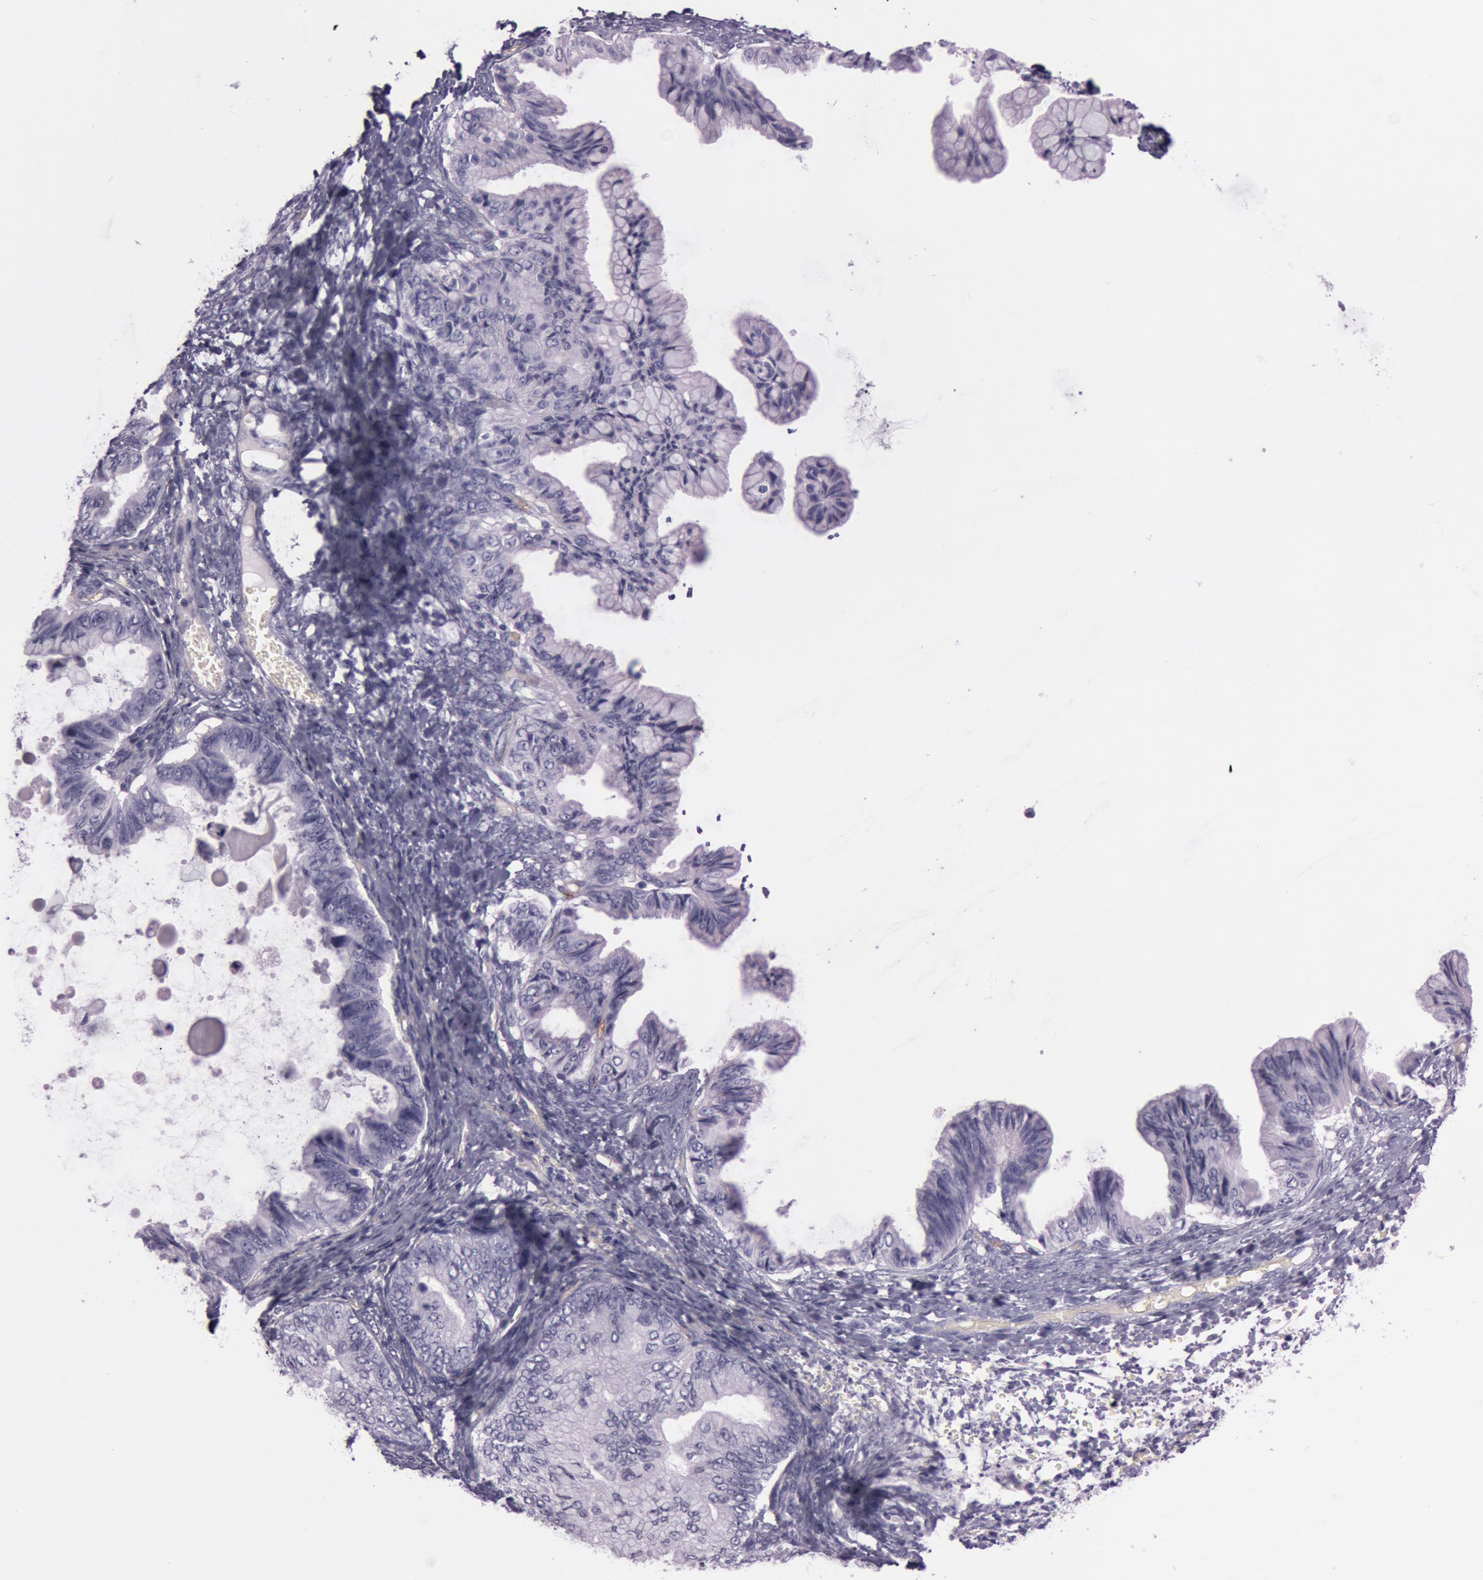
{"staining": {"intensity": "negative", "quantity": "none", "location": "none"}, "tissue": "ovarian cancer", "cell_type": "Tumor cells", "image_type": "cancer", "snomed": [{"axis": "morphology", "description": "Cystadenocarcinoma, mucinous, NOS"}, {"axis": "topography", "description": "Ovary"}], "caption": "The photomicrograph exhibits no staining of tumor cells in mucinous cystadenocarcinoma (ovarian).", "gene": "FOLH1", "patient": {"sex": "female", "age": 36}}